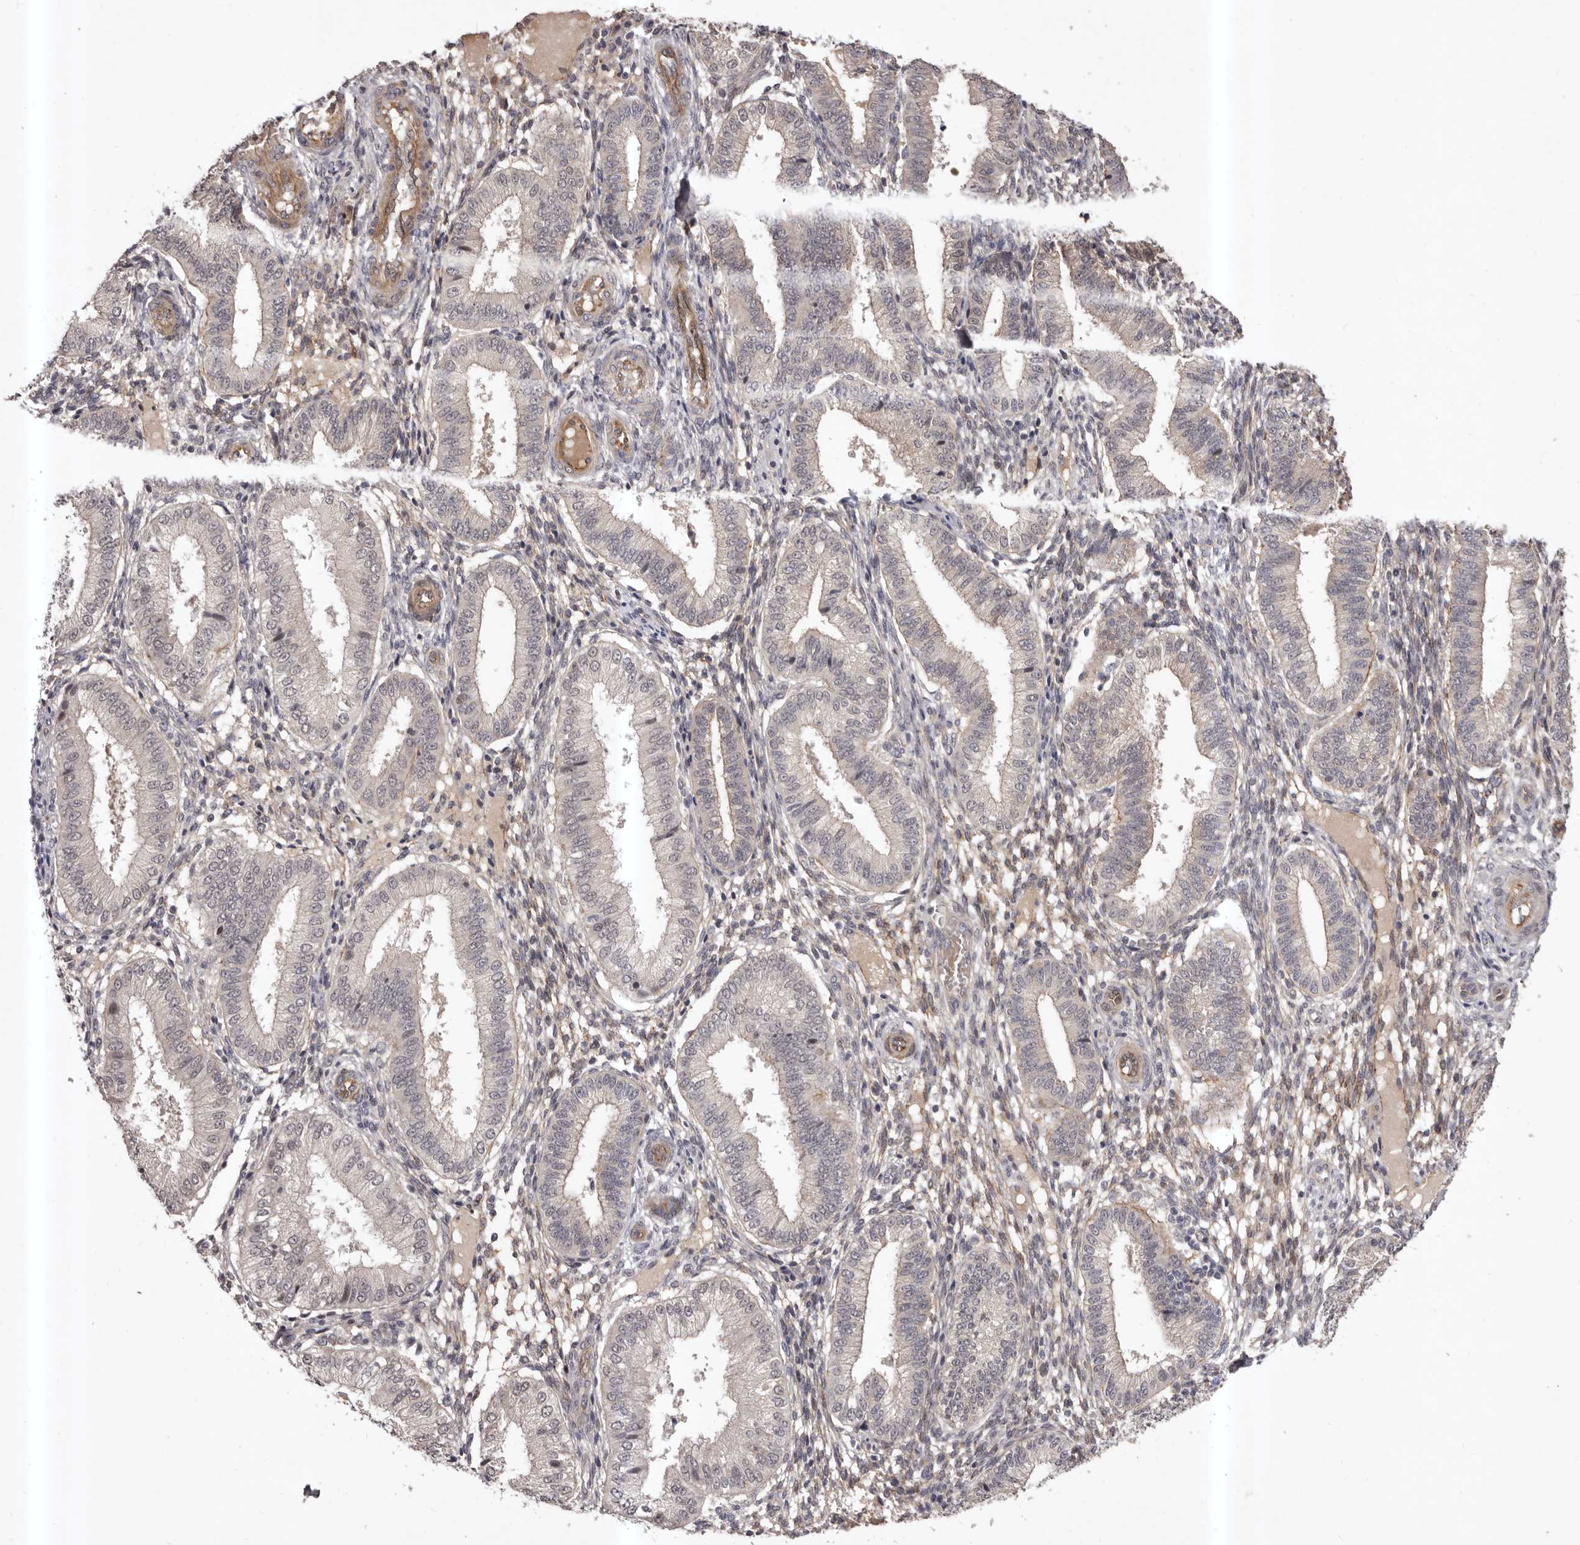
{"staining": {"intensity": "negative", "quantity": "none", "location": "none"}, "tissue": "endometrium", "cell_type": "Cells in endometrial stroma", "image_type": "normal", "snomed": [{"axis": "morphology", "description": "Normal tissue, NOS"}, {"axis": "topography", "description": "Endometrium"}], "caption": "This is an IHC photomicrograph of normal human endometrium. There is no positivity in cells in endometrial stroma.", "gene": "HBS1L", "patient": {"sex": "female", "age": 39}}